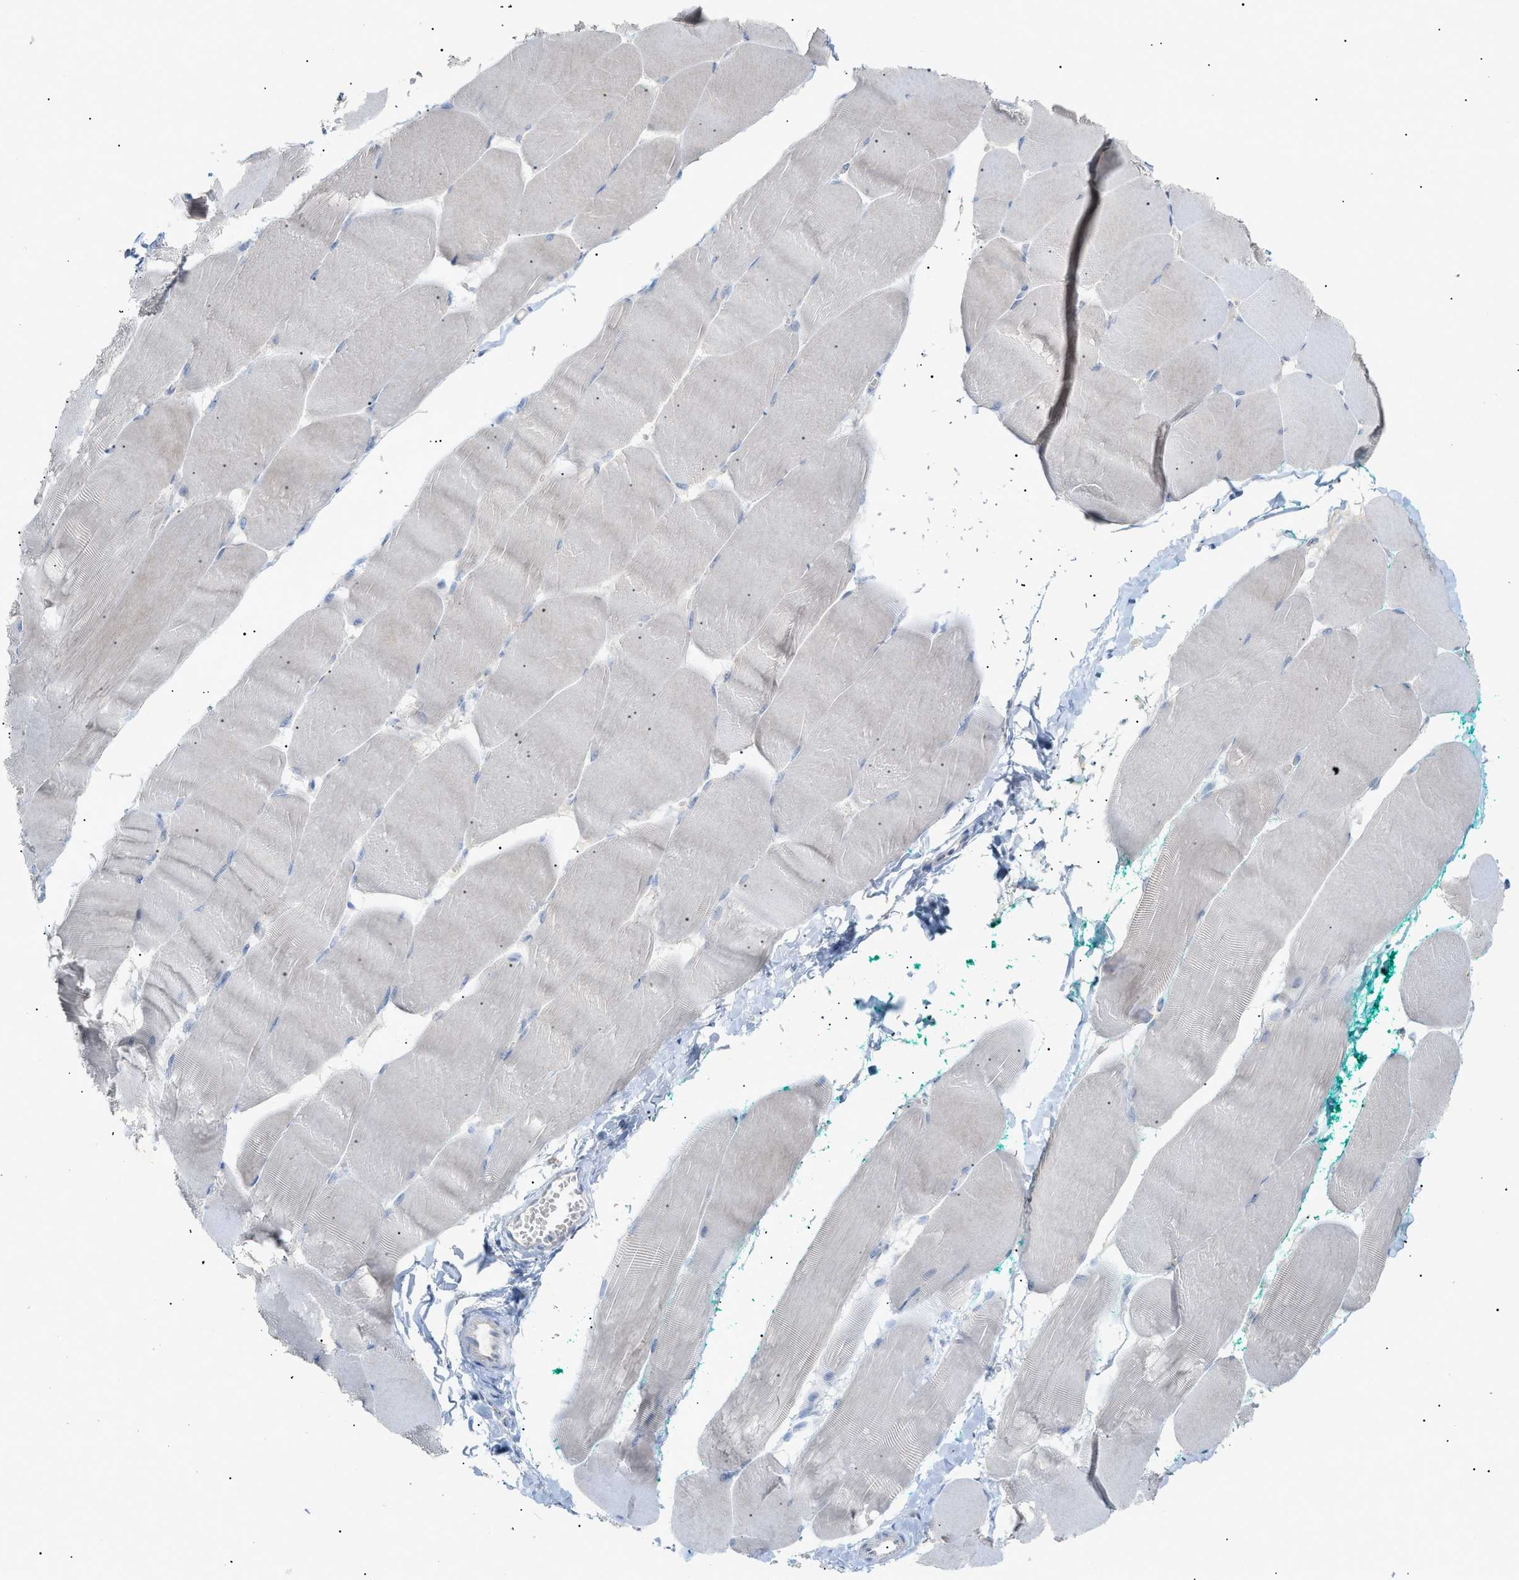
{"staining": {"intensity": "negative", "quantity": "none", "location": "none"}, "tissue": "skeletal muscle", "cell_type": "Myocytes", "image_type": "normal", "snomed": [{"axis": "morphology", "description": "Normal tissue, NOS"}, {"axis": "morphology", "description": "Squamous cell carcinoma, NOS"}, {"axis": "topography", "description": "Skeletal muscle"}], "caption": "The image displays no significant staining in myocytes of skeletal muscle.", "gene": "SLC25A31", "patient": {"sex": "male", "age": 51}}